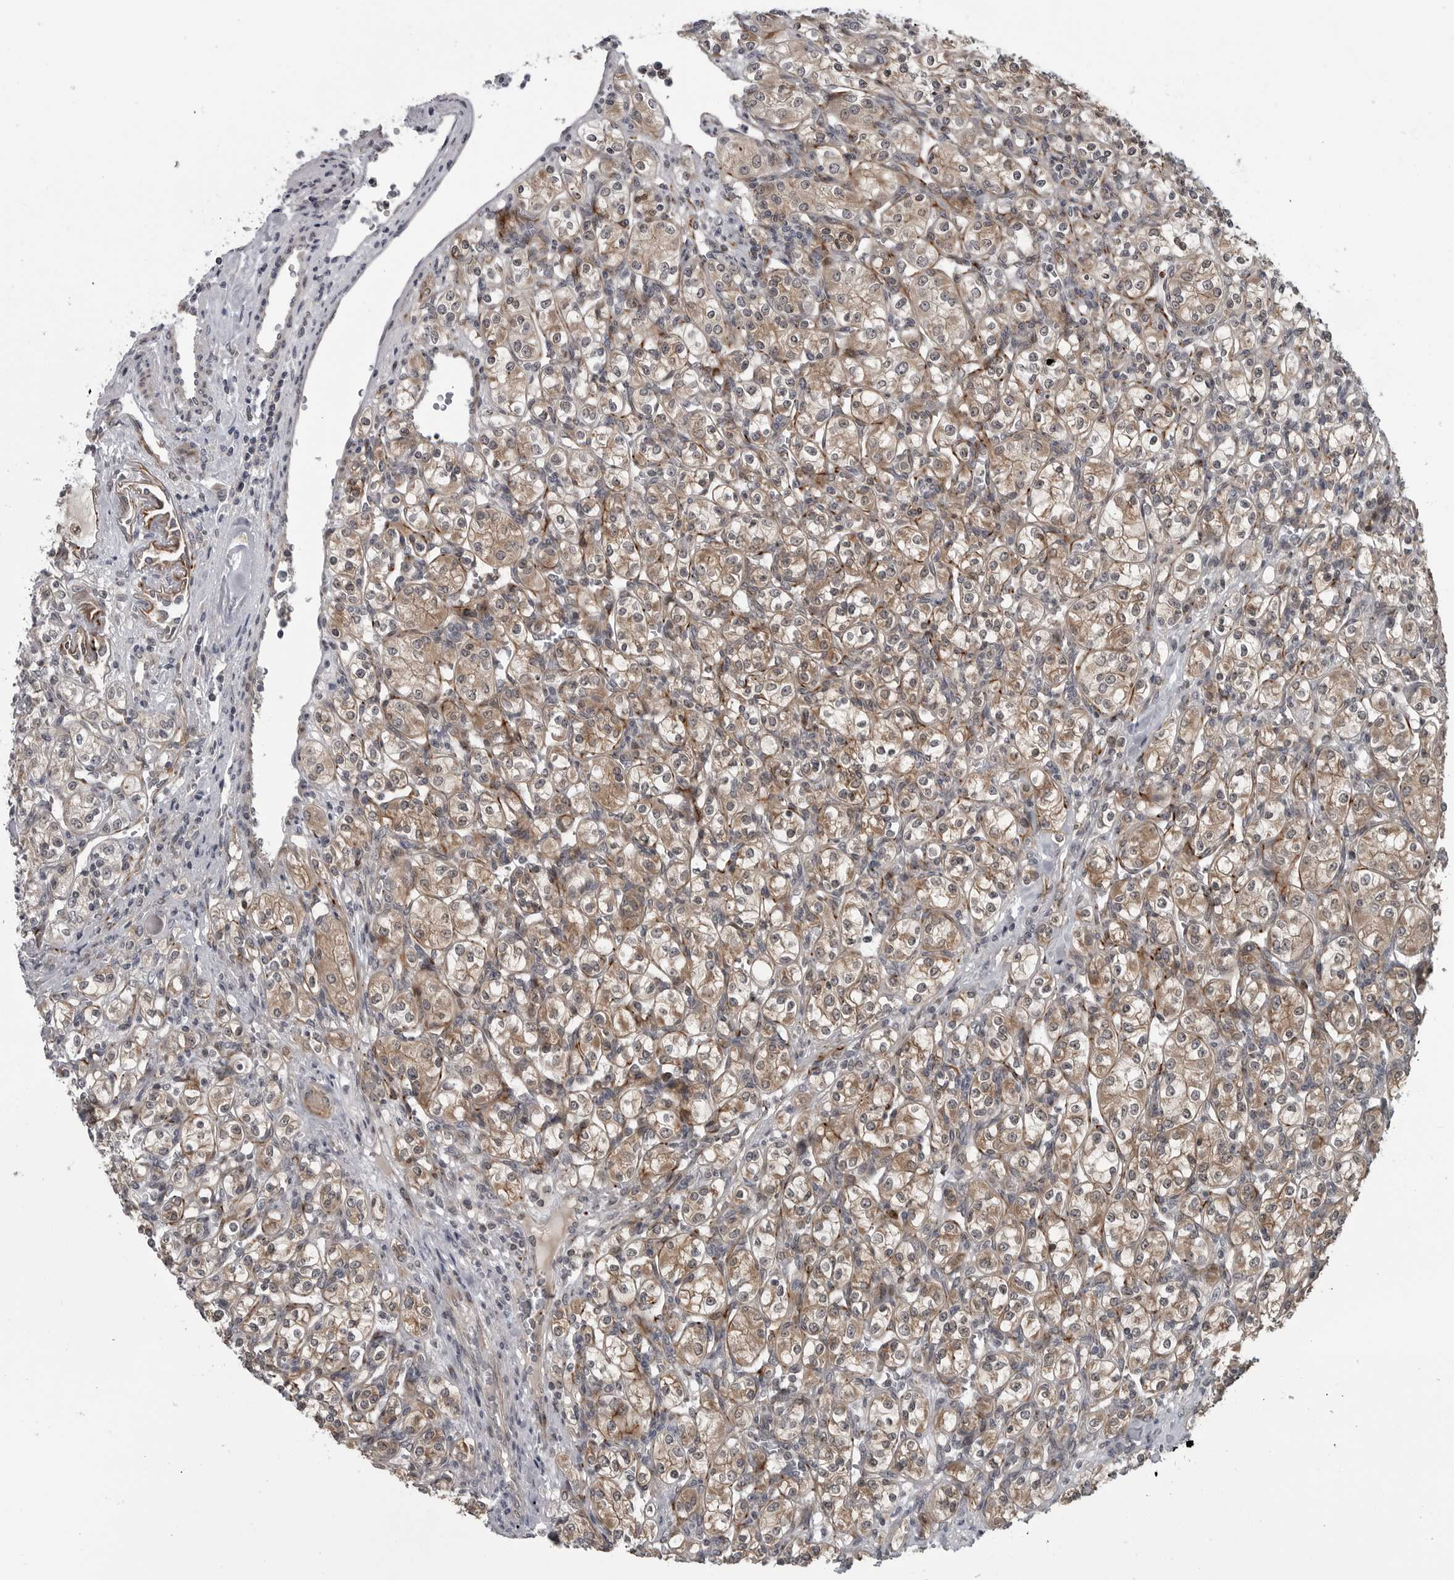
{"staining": {"intensity": "weak", "quantity": ">75%", "location": "cytoplasmic/membranous"}, "tissue": "renal cancer", "cell_type": "Tumor cells", "image_type": "cancer", "snomed": [{"axis": "morphology", "description": "Adenocarcinoma, NOS"}, {"axis": "topography", "description": "Kidney"}], "caption": "High-power microscopy captured an immunohistochemistry (IHC) image of adenocarcinoma (renal), revealing weak cytoplasmic/membranous staining in about >75% of tumor cells. (brown staining indicates protein expression, while blue staining denotes nuclei).", "gene": "FAAP100", "patient": {"sex": "male", "age": 77}}